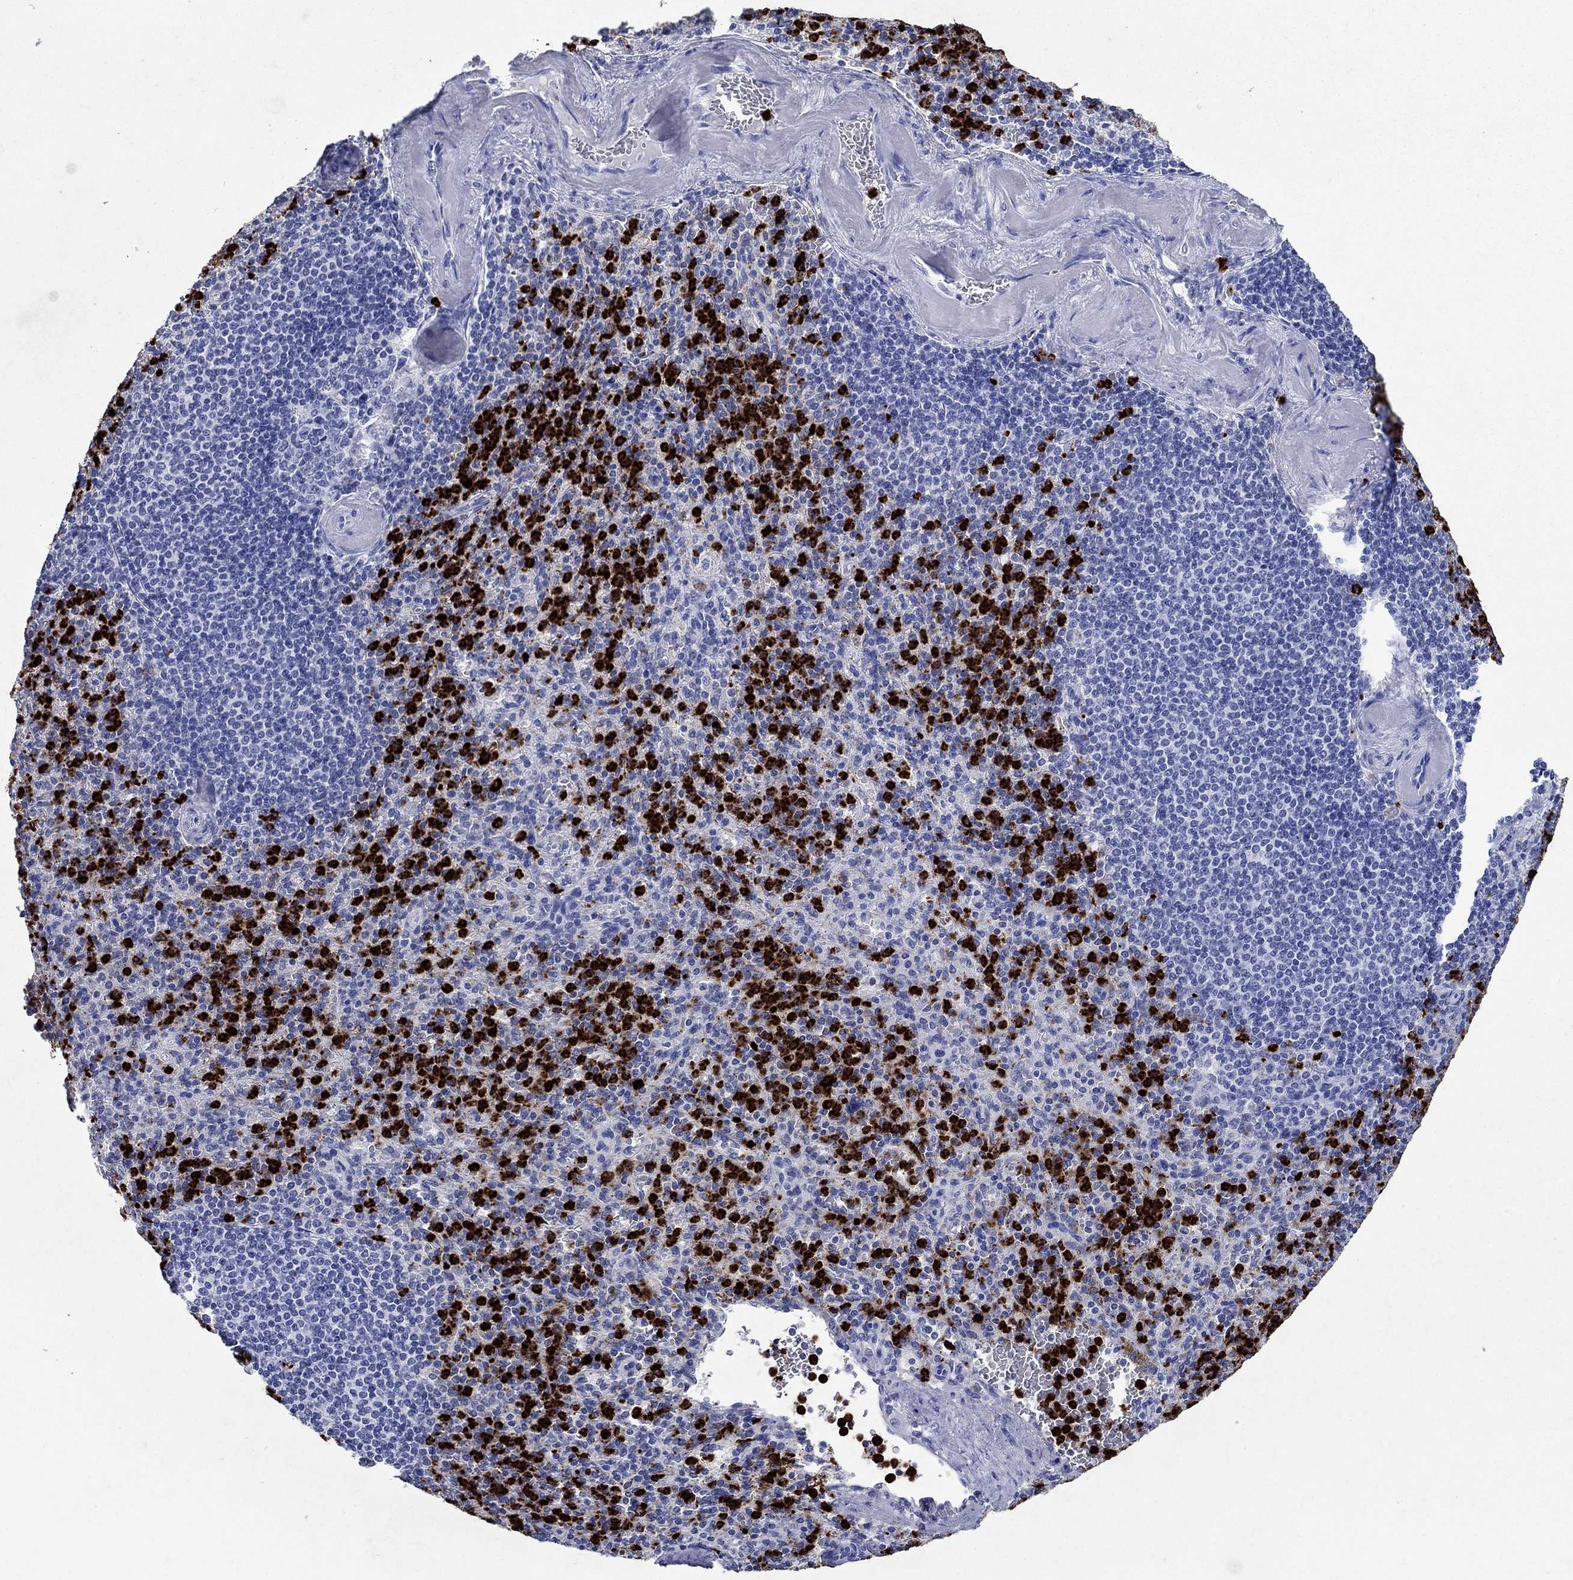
{"staining": {"intensity": "strong", "quantity": "25%-75%", "location": "cytoplasmic/membranous"}, "tissue": "spleen", "cell_type": "Cells in red pulp", "image_type": "normal", "snomed": [{"axis": "morphology", "description": "Normal tissue, NOS"}, {"axis": "topography", "description": "Spleen"}], "caption": "Brown immunohistochemical staining in unremarkable human spleen shows strong cytoplasmic/membranous expression in about 25%-75% of cells in red pulp. Nuclei are stained in blue.", "gene": "AZU1", "patient": {"sex": "female", "age": 74}}